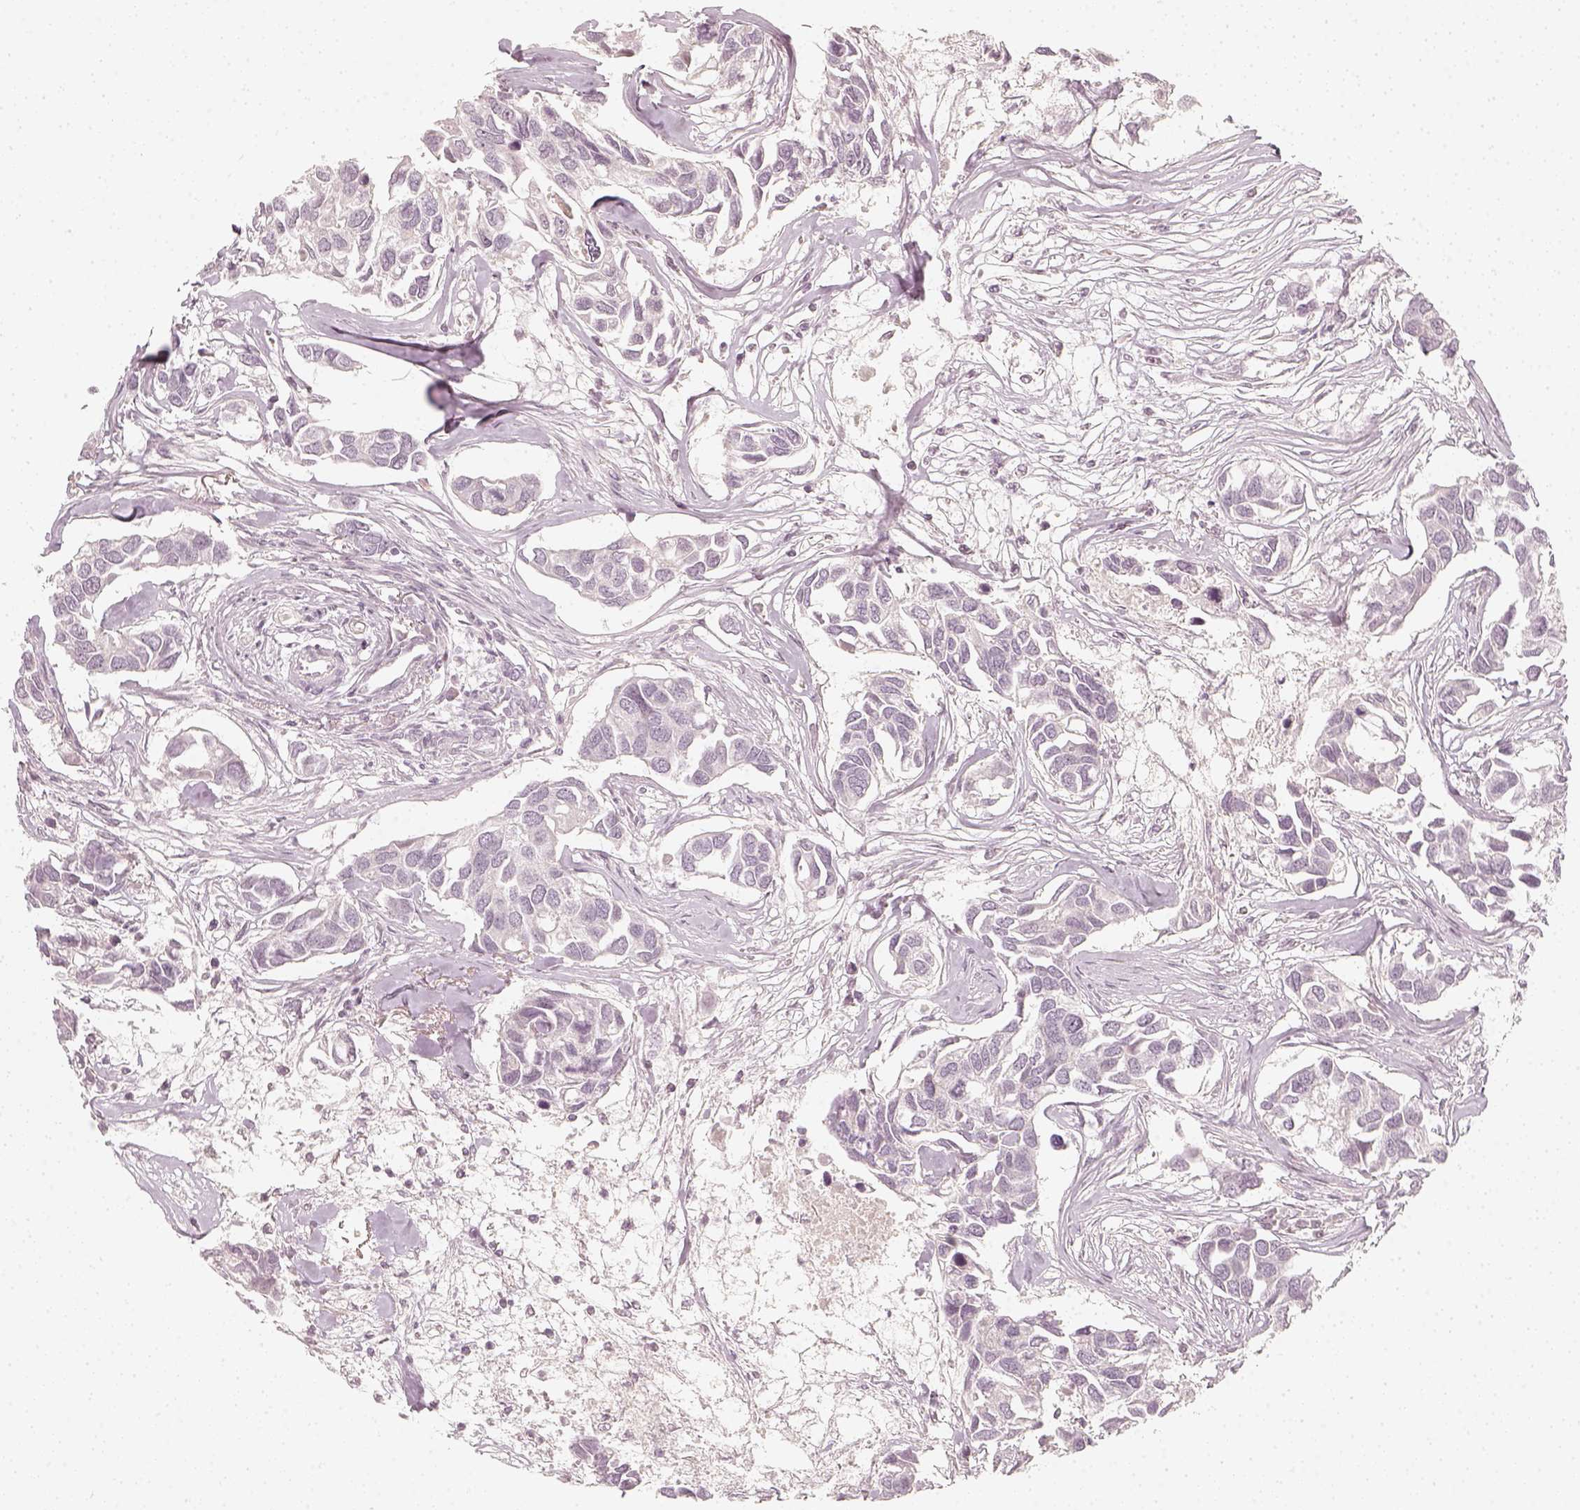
{"staining": {"intensity": "negative", "quantity": "none", "location": "none"}, "tissue": "breast cancer", "cell_type": "Tumor cells", "image_type": "cancer", "snomed": [{"axis": "morphology", "description": "Duct carcinoma"}, {"axis": "topography", "description": "Breast"}], "caption": "Immunohistochemistry image of neoplastic tissue: breast intraductal carcinoma stained with DAB displays no significant protein positivity in tumor cells.", "gene": "DSG4", "patient": {"sex": "female", "age": 83}}